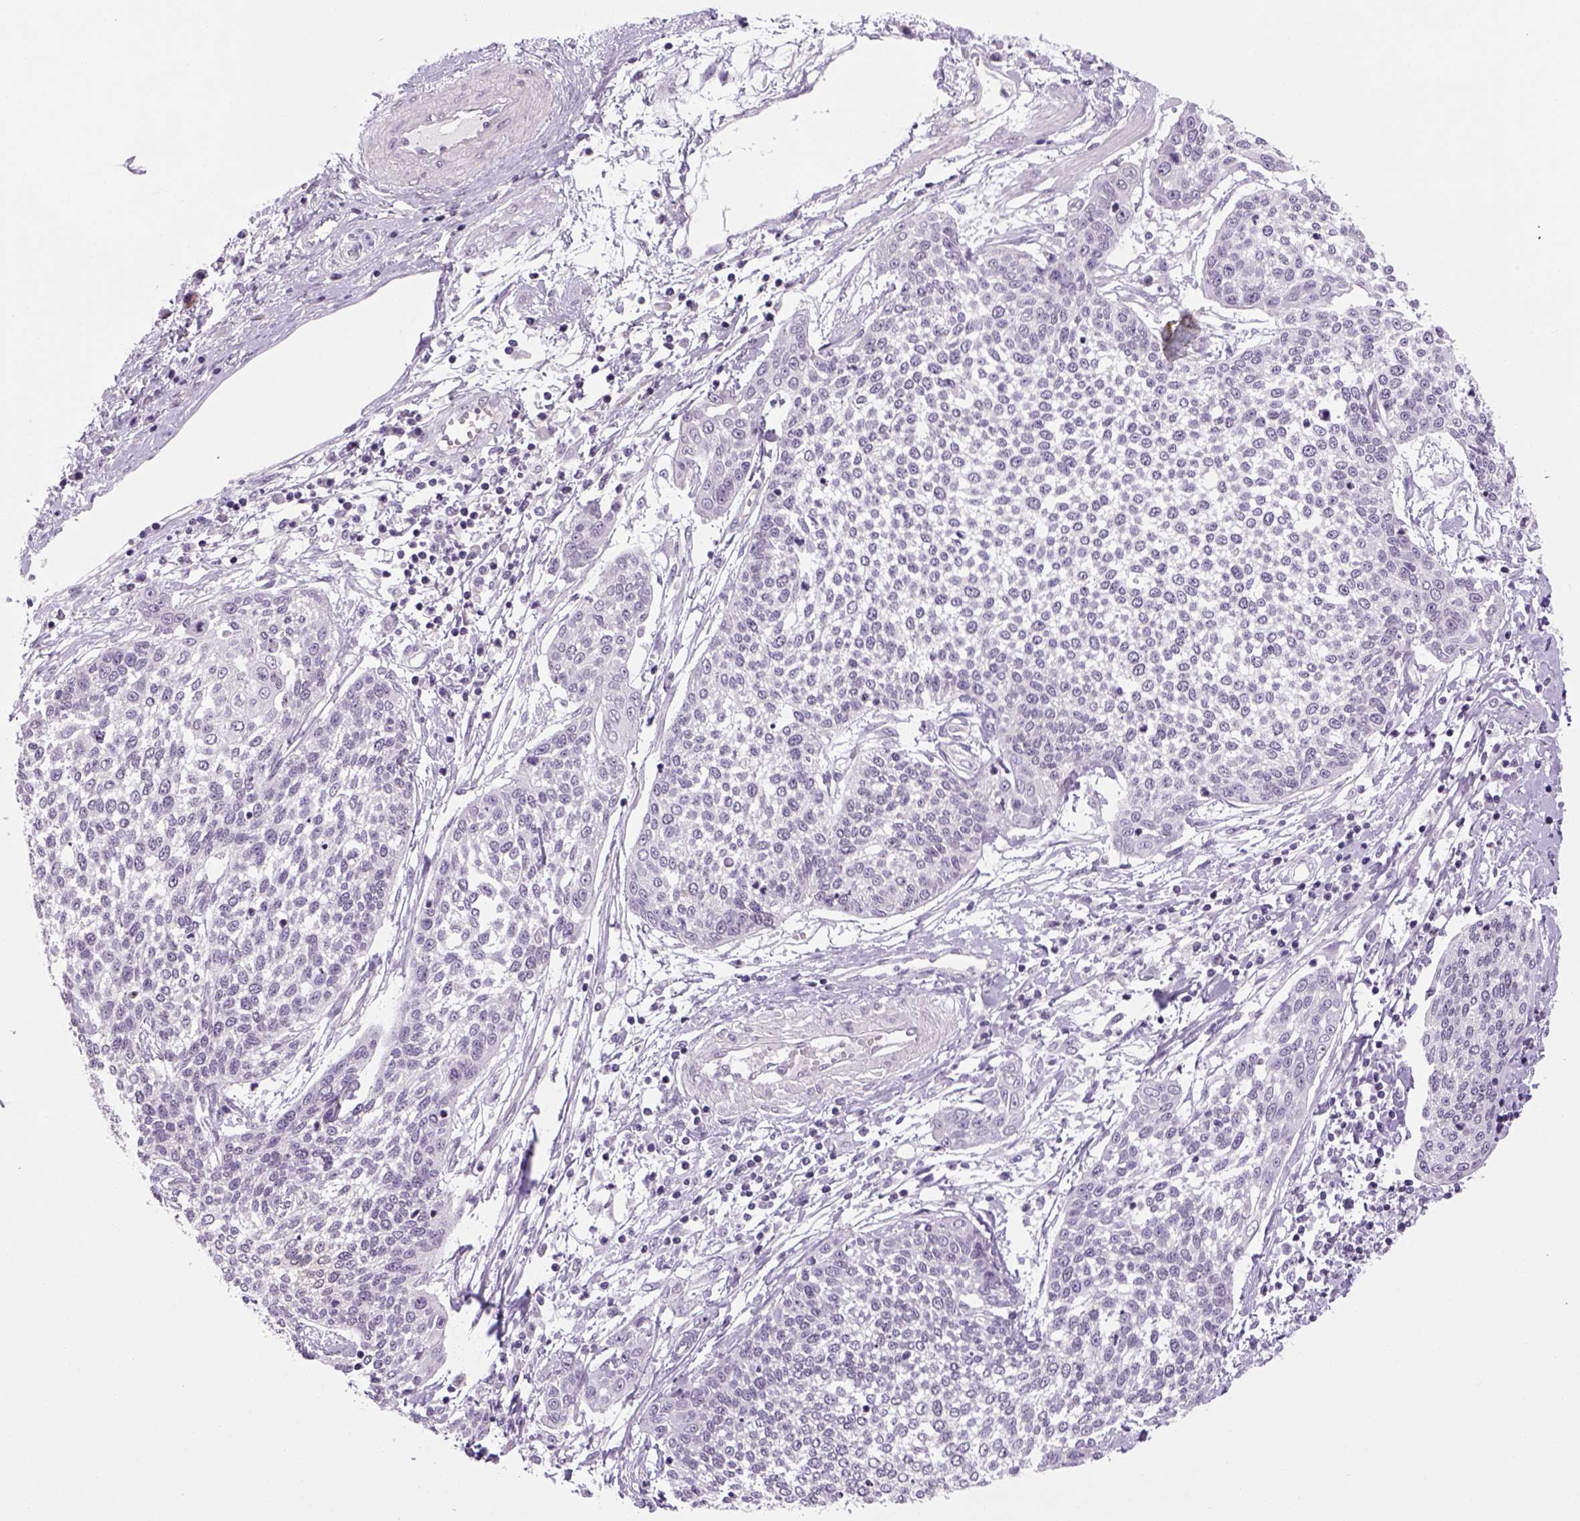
{"staining": {"intensity": "negative", "quantity": "none", "location": "none"}, "tissue": "cervical cancer", "cell_type": "Tumor cells", "image_type": "cancer", "snomed": [{"axis": "morphology", "description": "Squamous cell carcinoma, NOS"}, {"axis": "topography", "description": "Cervix"}], "caption": "Photomicrograph shows no protein positivity in tumor cells of cervical cancer (squamous cell carcinoma) tissue. The staining is performed using DAB brown chromogen with nuclei counter-stained in using hematoxylin.", "gene": "PRRT1", "patient": {"sex": "female", "age": 34}}